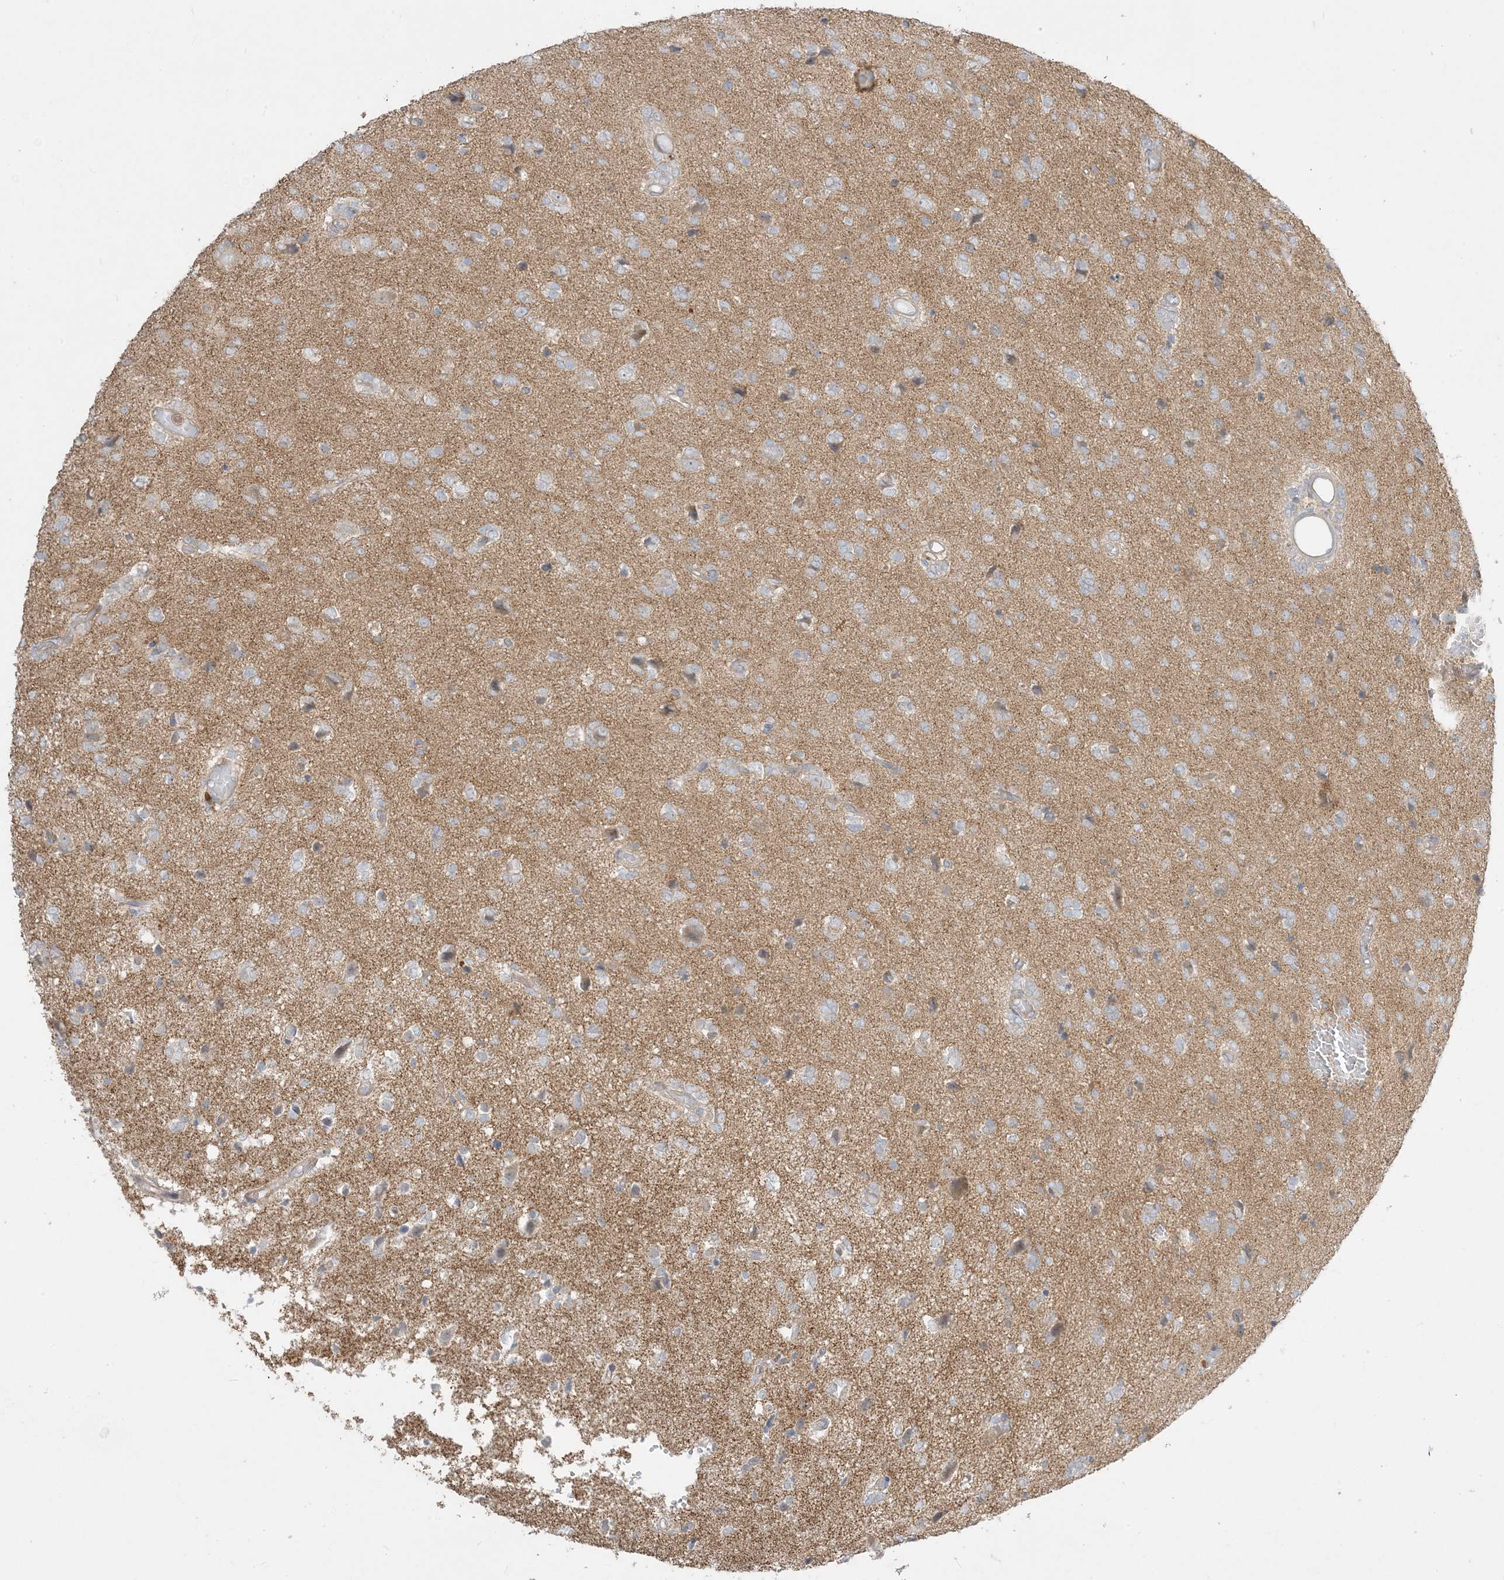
{"staining": {"intensity": "weak", "quantity": "25%-75%", "location": "cytoplasmic/membranous"}, "tissue": "glioma", "cell_type": "Tumor cells", "image_type": "cancer", "snomed": [{"axis": "morphology", "description": "Glioma, malignant, High grade"}, {"axis": "topography", "description": "Brain"}], "caption": "A low amount of weak cytoplasmic/membranous staining is appreciated in about 25%-75% of tumor cells in malignant glioma (high-grade) tissue.", "gene": "ARHGEF9", "patient": {"sex": "female", "age": 59}}